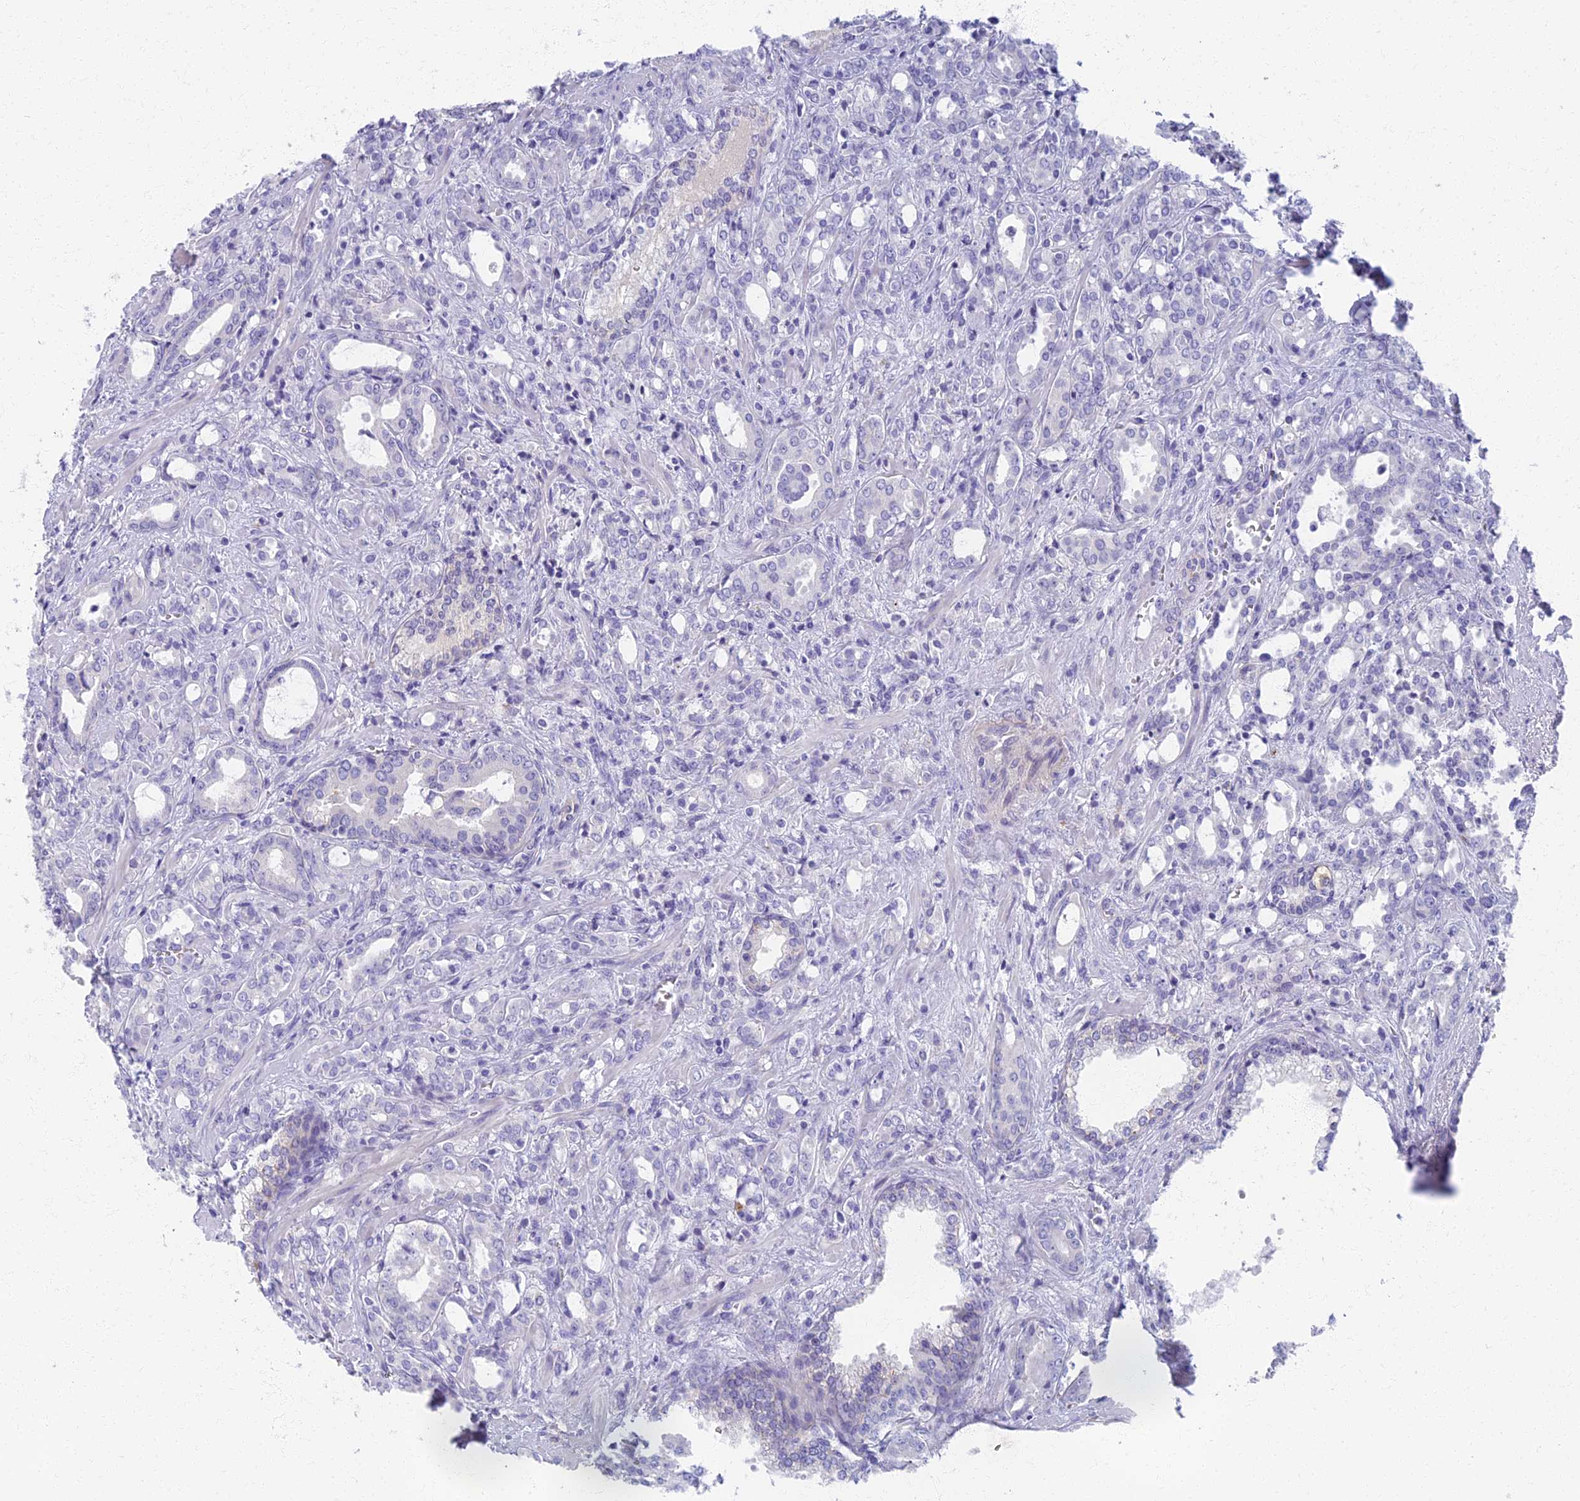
{"staining": {"intensity": "negative", "quantity": "none", "location": "none"}, "tissue": "prostate cancer", "cell_type": "Tumor cells", "image_type": "cancer", "snomed": [{"axis": "morphology", "description": "Adenocarcinoma, High grade"}, {"axis": "topography", "description": "Prostate"}], "caption": "A high-resolution micrograph shows immunohistochemistry (IHC) staining of high-grade adenocarcinoma (prostate), which demonstrates no significant positivity in tumor cells.", "gene": "AP4E1", "patient": {"sex": "male", "age": 72}}